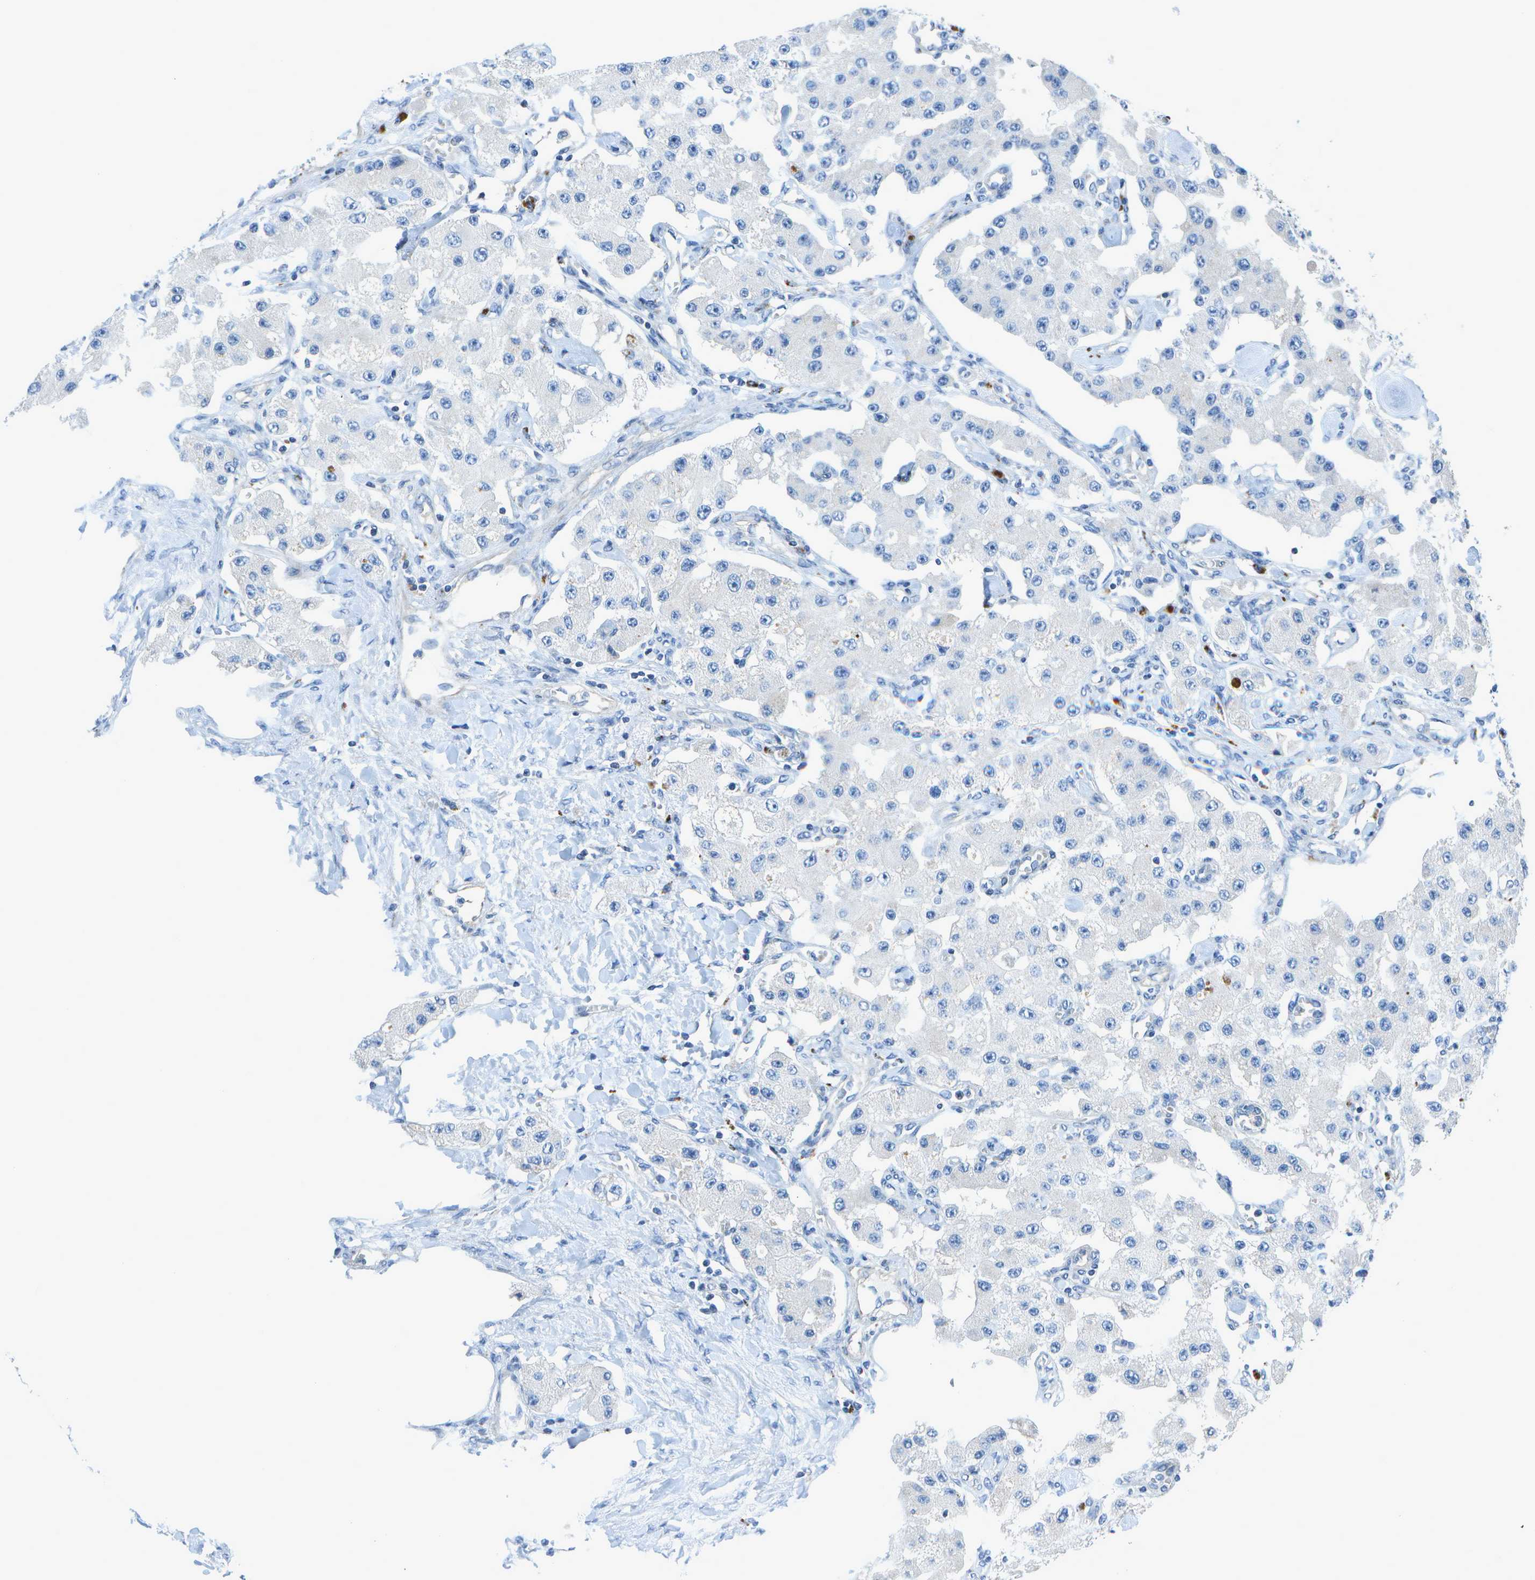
{"staining": {"intensity": "negative", "quantity": "none", "location": "none"}, "tissue": "carcinoid", "cell_type": "Tumor cells", "image_type": "cancer", "snomed": [{"axis": "morphology", "description": "Carcinoid, malignant, NOS"}, {"axis": "topography", "description": "Pancreas"}], "caption": "A photomicrograph of human carcinoid (malignant) is negative for staining in tumor cells.", "gene": "DCT", "patient": {"sex": "male", "age": 41}}